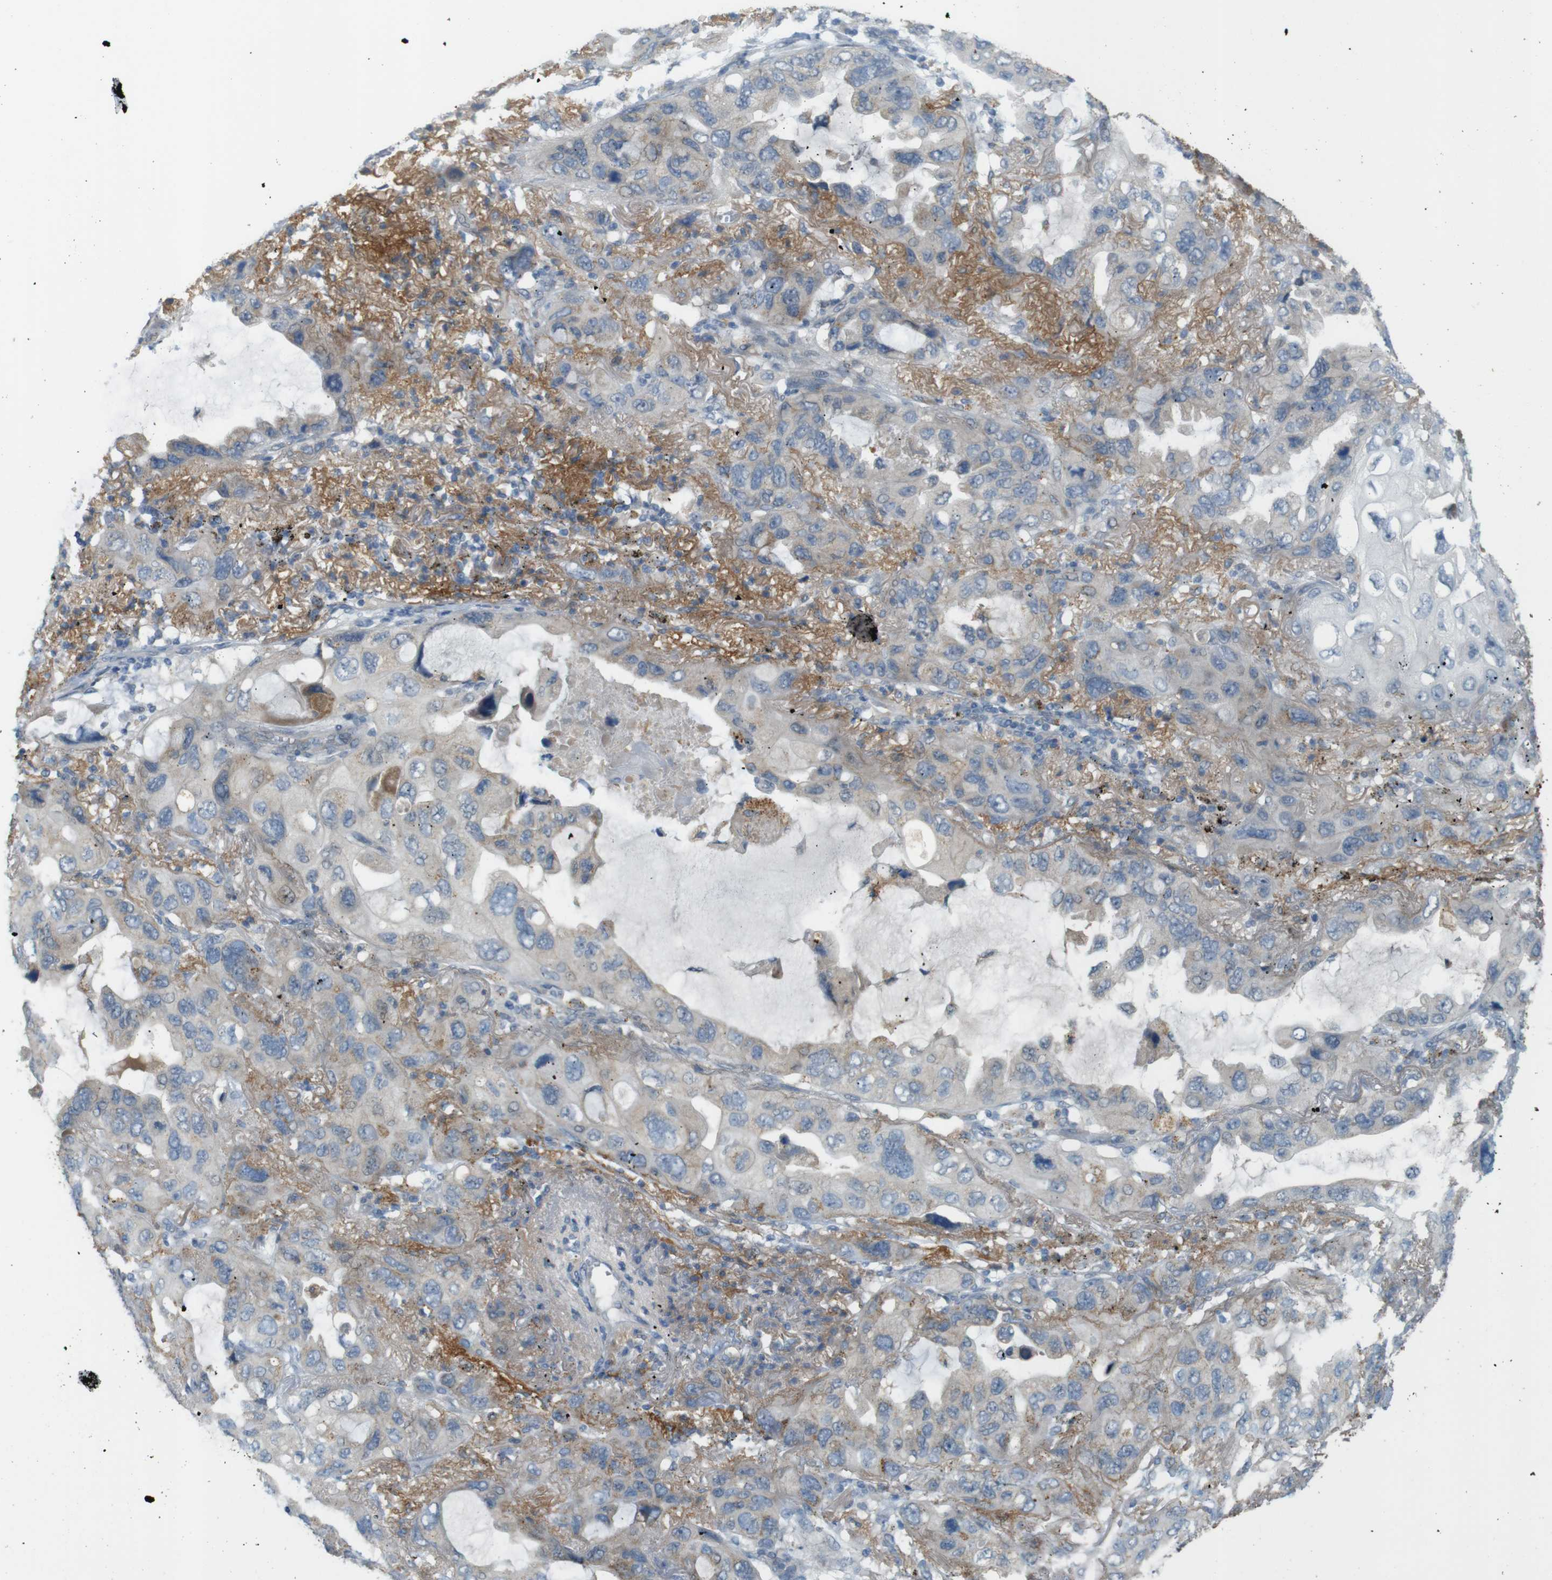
{"staining": {"intensity": "weak", "quantity": "25%-75%", "location": "cytoplasmic/membranous"}, "tissue": "lung cancer", "cell_type": "Tumor cells", "image_type": "cancer", "snomed": [{"axis": "morphology", "description": "Squamous cell carcinoma, NOS"}, {"axis": "topography", "description": "Lung"}], "caption": "Squamous cell carcinoma (lung) tissue reveals weak cytoplasmic/membranous expression in approximately 25%-75% of tumor cells, visualized by immunohistochemistry.", "gene": "UGT8", "patient": {"sex": "female", "age": 73}}